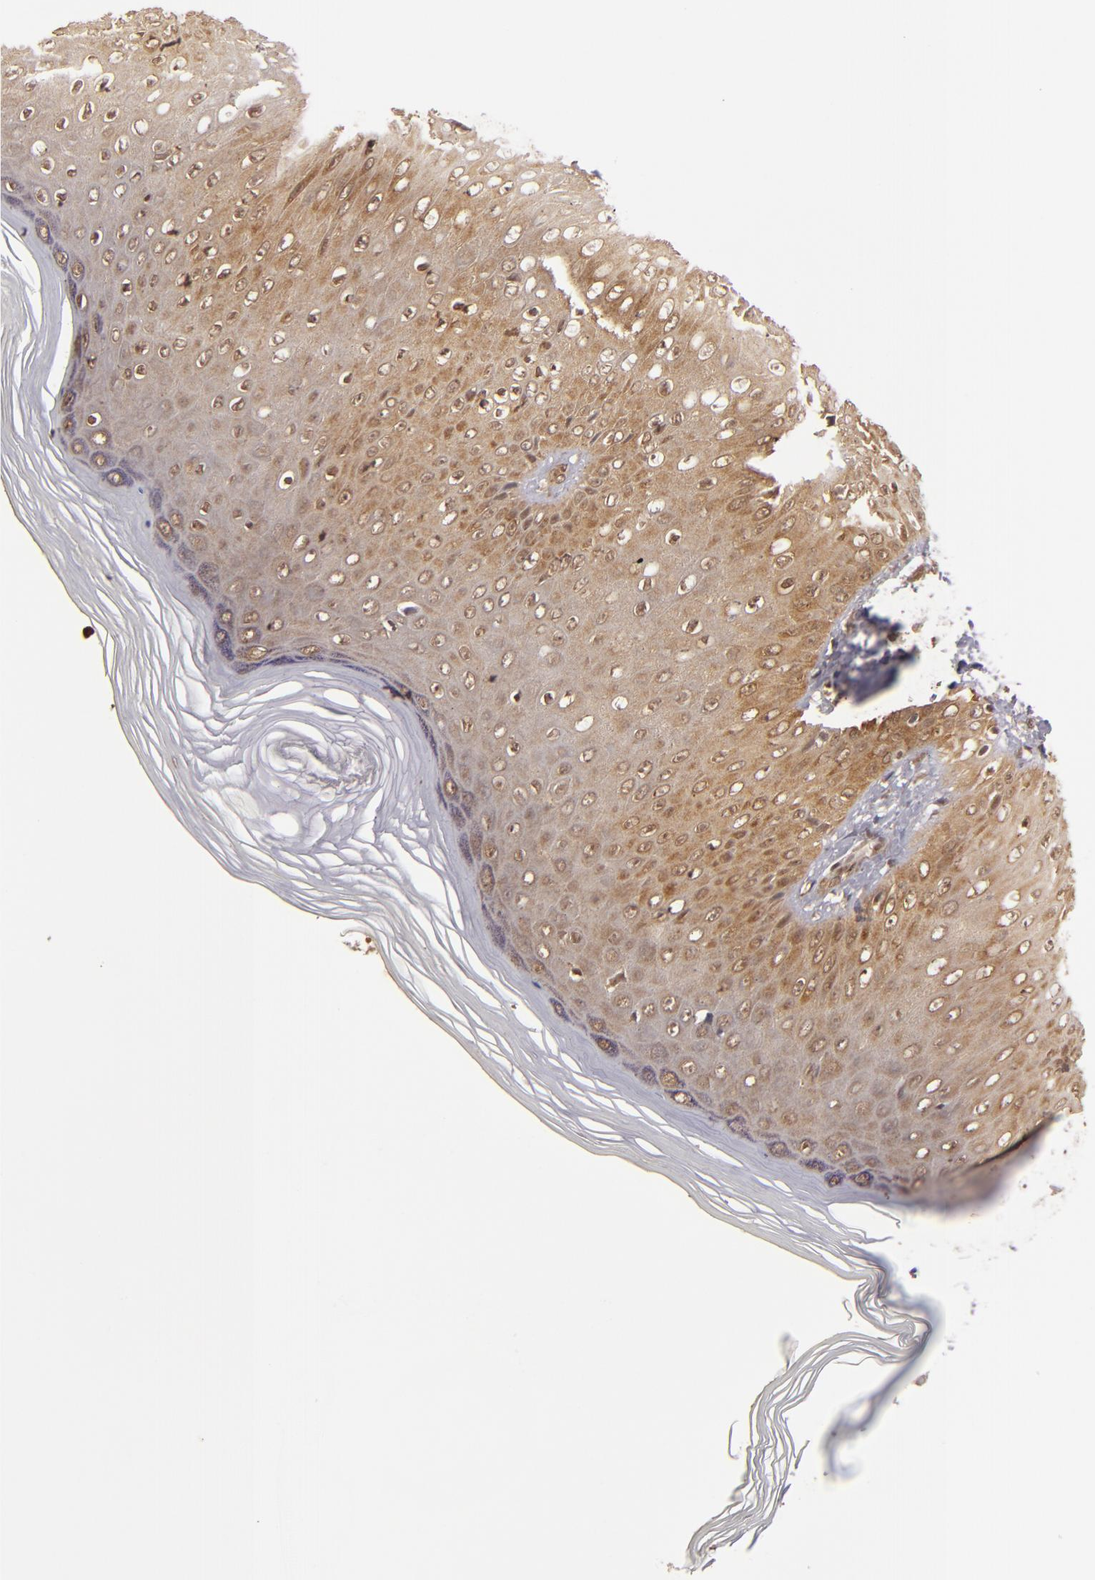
{"staining": {"intensity": "strong", "quantity": ">75%", "location": "cytoplasmic/membranous"}, "tissue": "skin", "cell_type": "Epidermal cells", "image_type": "normal", "snomed": [{"axis": "morphology", "description": "Normal tissue, NOS"}, {"axis": "morphology", "description": "Inflammation, NOS"}, {"axis": "topography", "description": "Soft tissue"}, {"axis": "topography", "description": "Anal"}], "caption": "DAB immunohistochemical staining of benign skin reveals strong cytoplasmic/membranous protein positivity in about >75% of epidermal cells.", "gene": "MAPK3", "patient": {"sex": "female", "age": 15}}